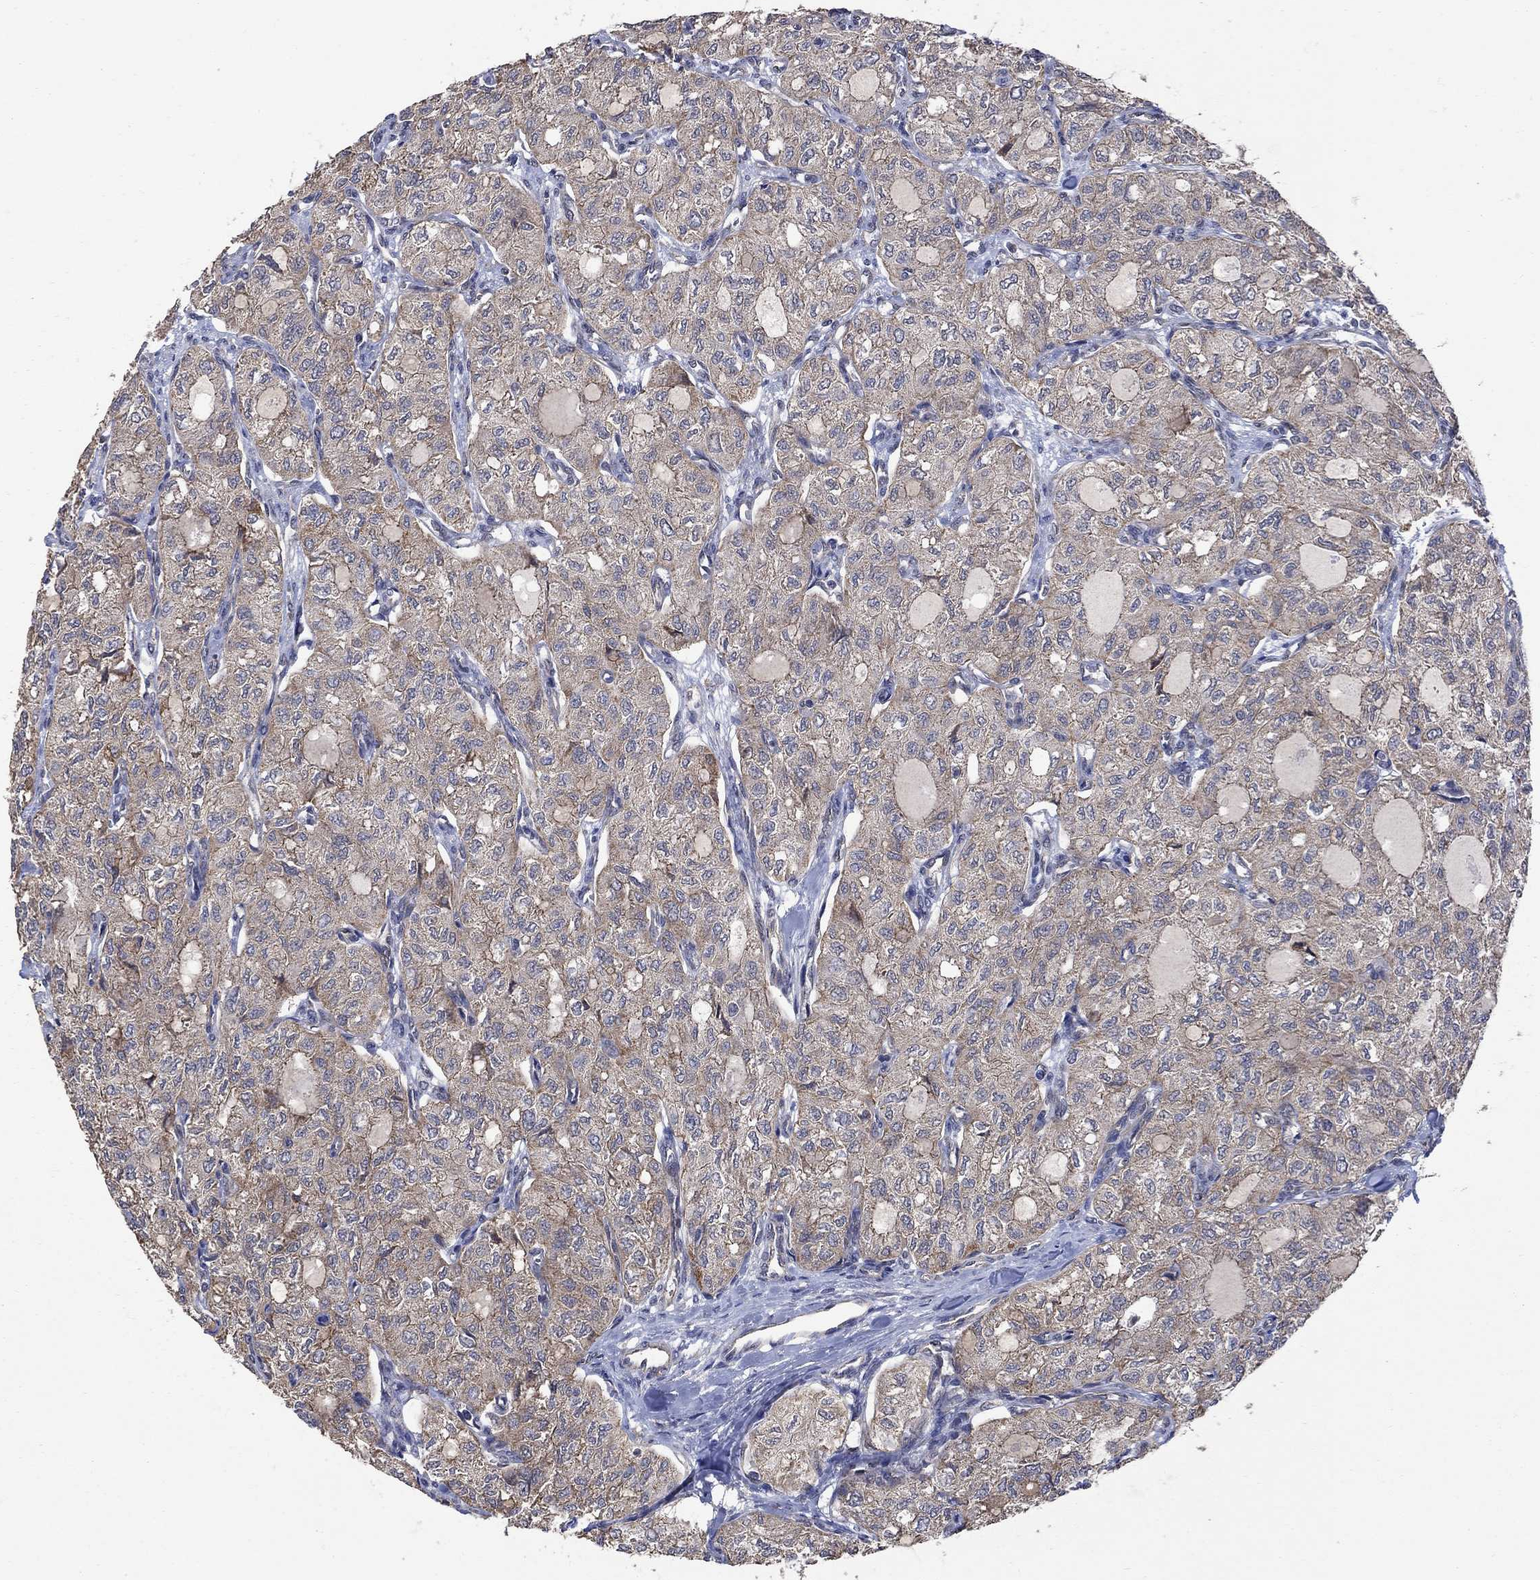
{"staining": {"intensity": "moderate", "quantity": "<25%", "location": "cytoplasmic/membranous"}, "tissue": "thyroid cancer", "cell_type": "Tumor cells", "image_type": "cancer", "snomed": [{"axis": "morphology", "description": "Follicular adenoma carcinoma, NOS"}, {"axis": "topography", "description": "Thyroid gland"}], "caption": "Follicular adenoma carcinoma (thyroid) stained with a brown dye reveals moderate cytoplasmic/membranous positive staining in about <25% of tumor cells.", "gene": "ANKRA2", "patient": {"sex": "male", "age": 75}}